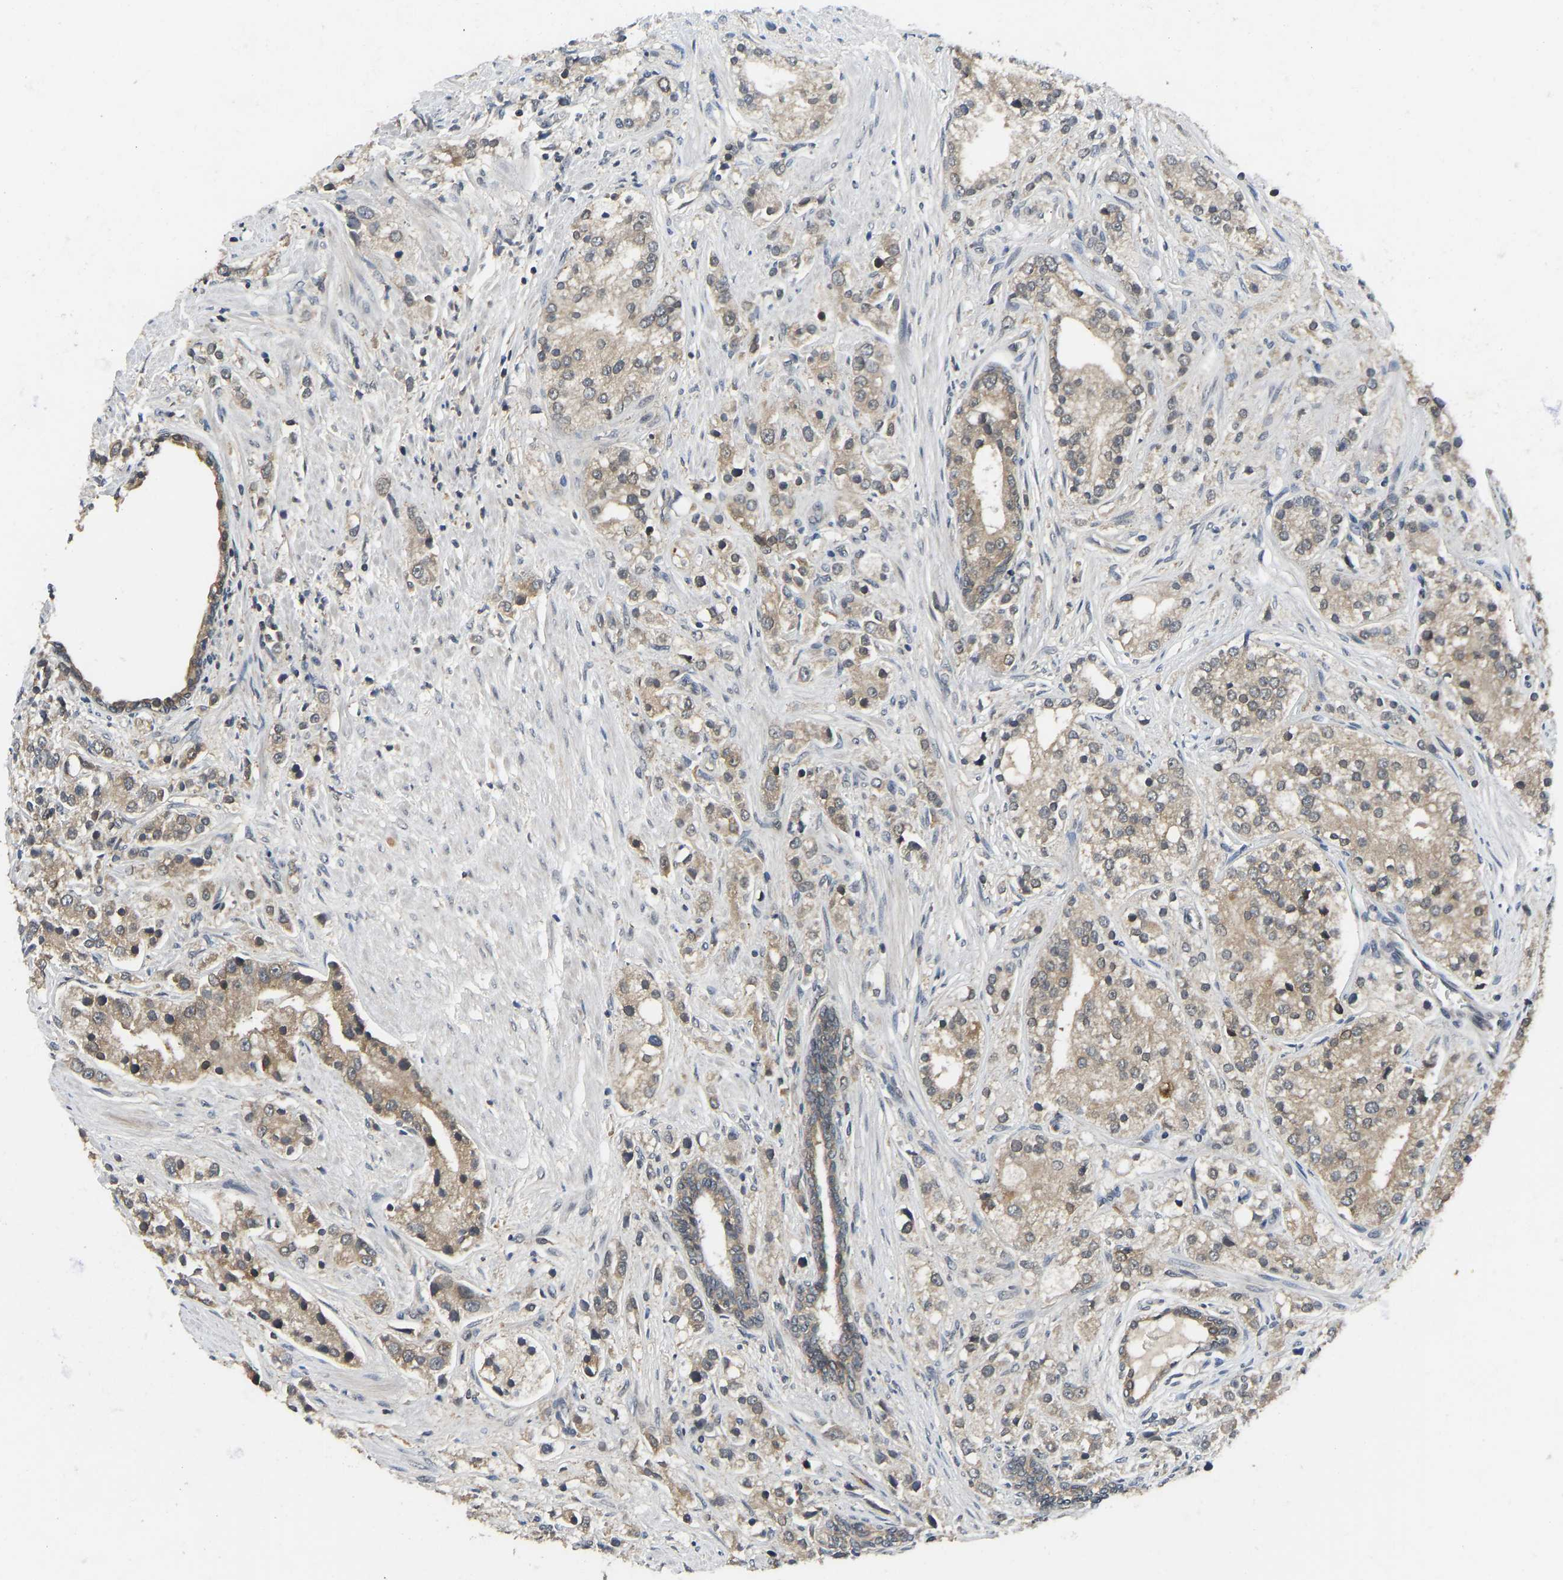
{"staining": {"intensity": "weak", "quantity": ">75%", "location": "cytoplasmic/membranous"}, "tissue": "prostate cancer", "cell_type": "Tumor cells", "image_type": "cancer", "snomed": [{"axis": "morphology", "description": "Adenocarcinoma, High grade"}, {"axis": "topography", "description": "Prostate"}], "caption": "Immunohistochemical staining of human high-grade adenocarcinoma (prostate) reveals weak cytoplasmic/membranous protein staining in about >75% of tumor cells.", "gene": "NDRG3", "patient": {"sex": "male", "age": 50}}